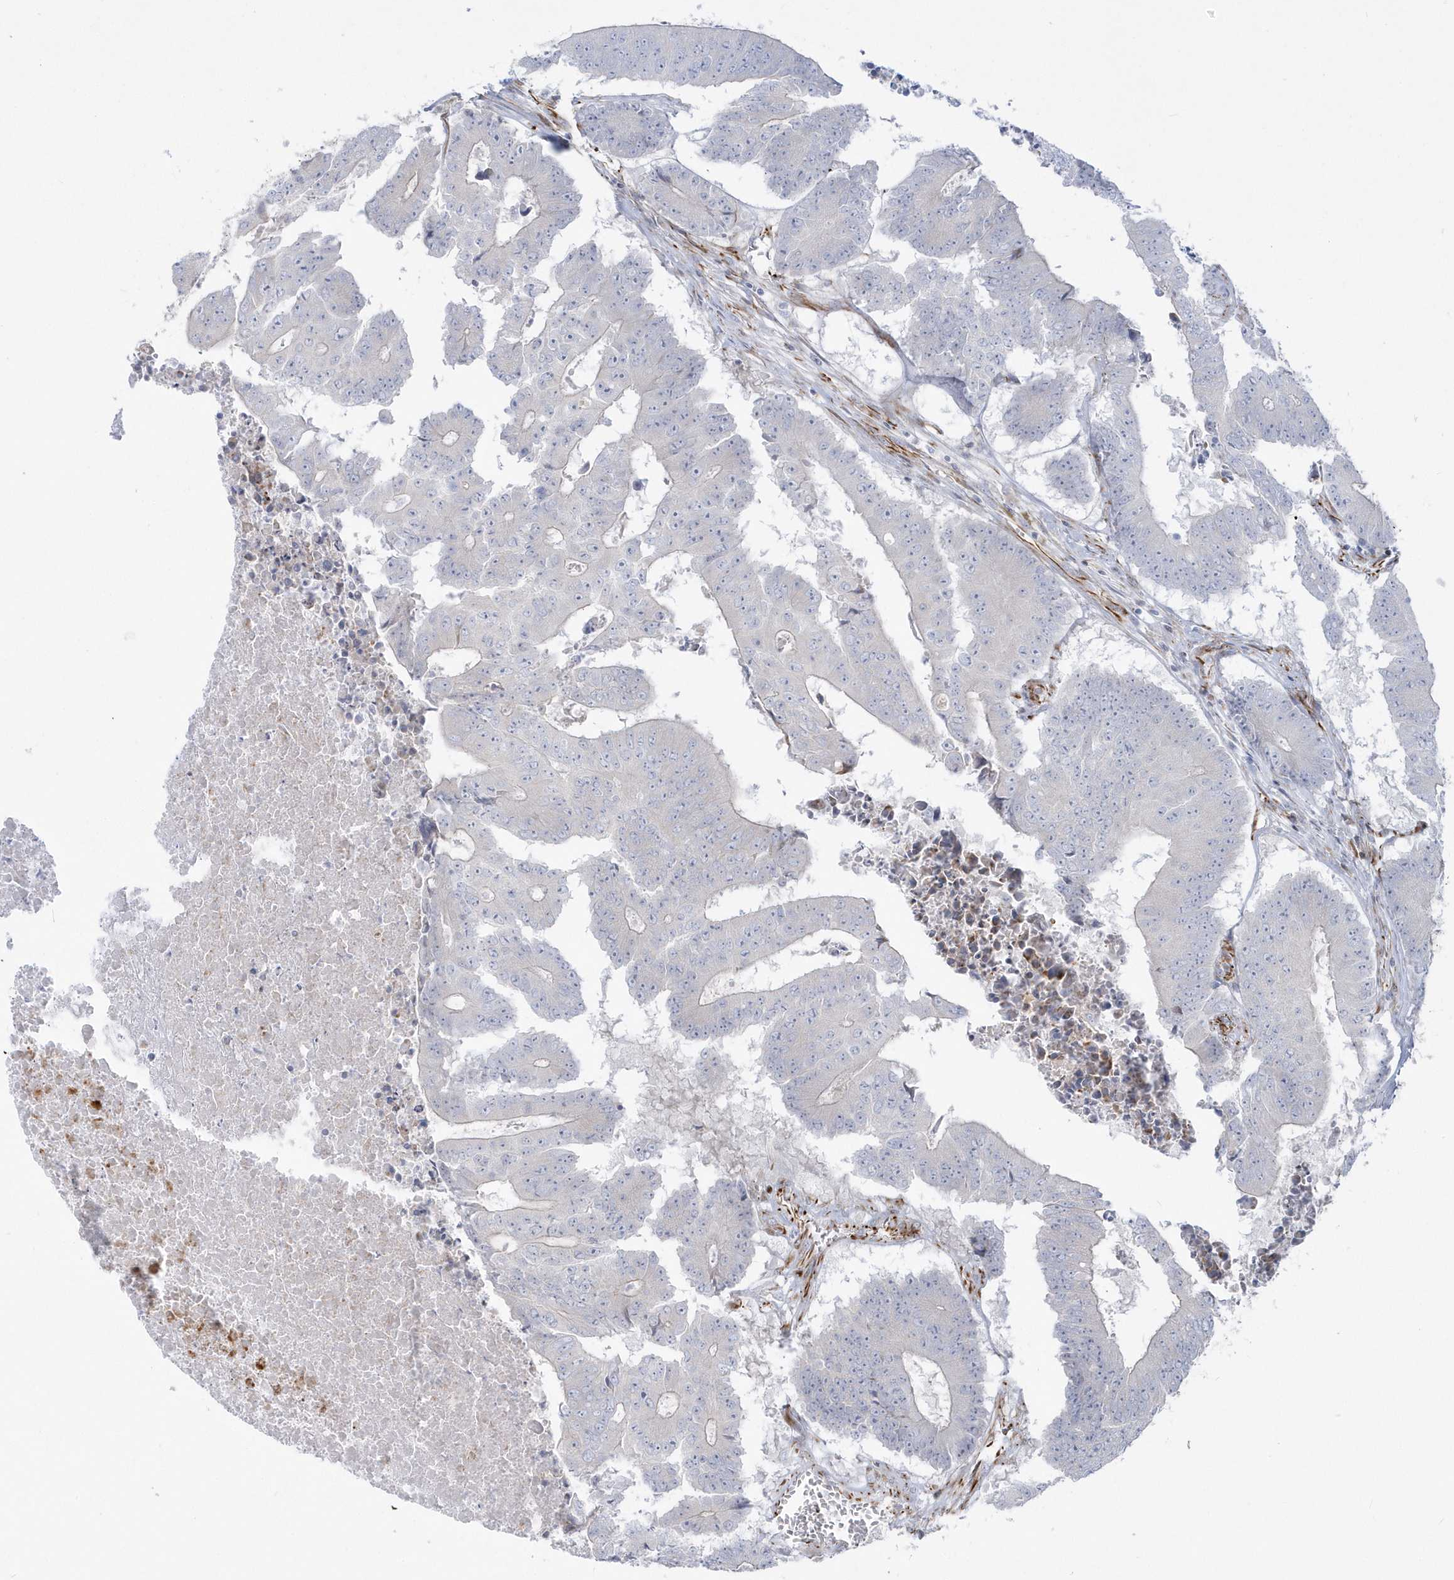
{"staining": {"intensity": "negative", "quantity": "none", "location": "none"}, "tissue": "colorectal cancer", "cell_type": "Tumor cells", "image_type": "cancer", "snomed": [{"axis": "morphology", "description": "Adenocarcinoma, NOS"}, {"axis": "topography", "description": "Colon"}], "caption": "IHC micrograph of colorectal cancer (adenocarcinoma) stained for a protein (brown), which reveals no expression in tumor cells.", "gene": "PPIL6", "patient": {"sex": "male", "age": 87}}